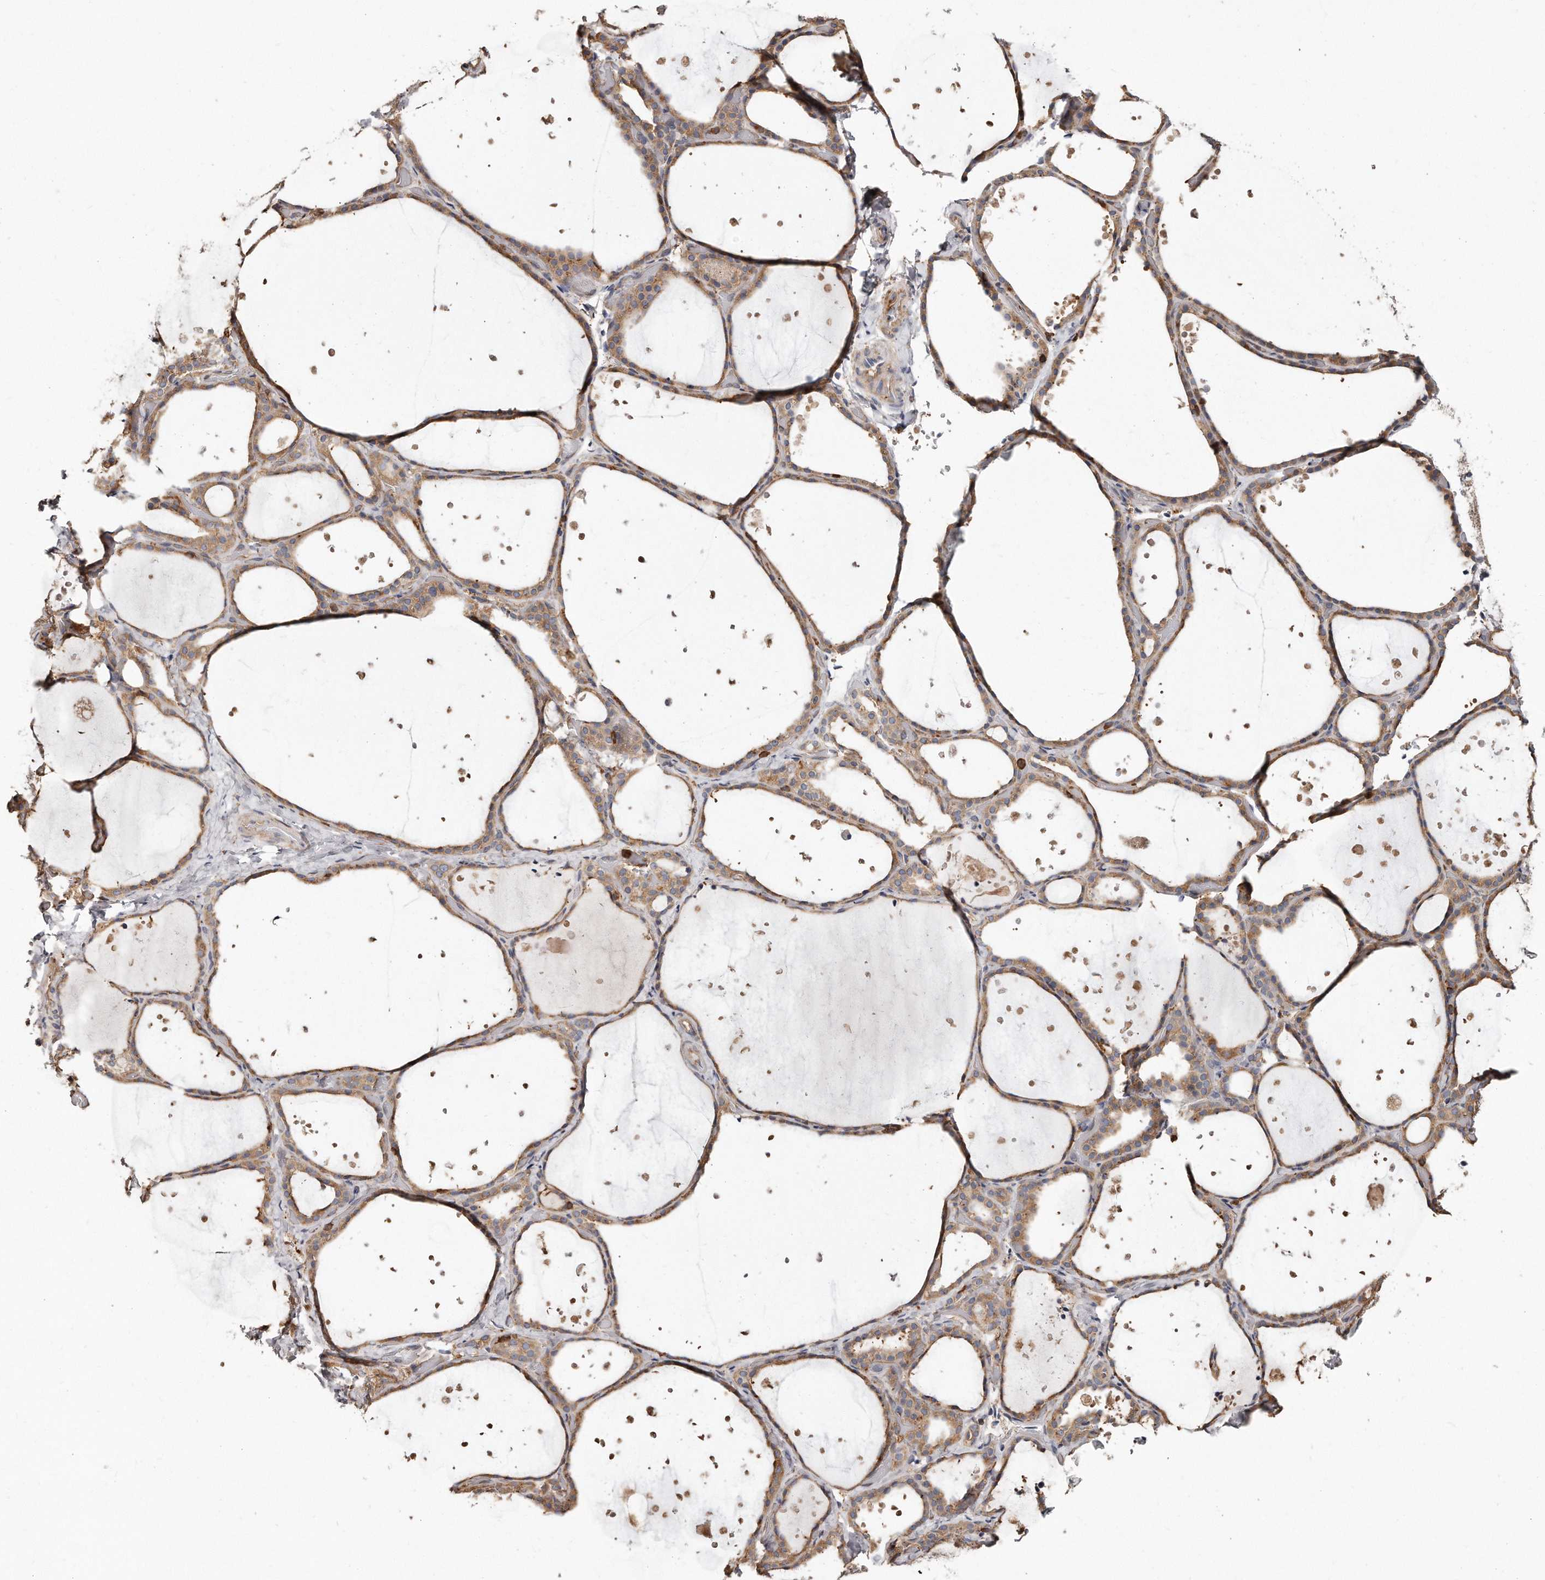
{"staining": {"intensity": "moderate", "quantity": ">75%", "location": "cytoplasmic/membranous"}, "tissue": "thyroid gland", "cell_type": "Glandular cells", "image_type": "normal", "snomed": [{"axis": "morphology", "description": "Normal tissue, NOS"}, {"axis": "topography", "description": "Thyroid gland"}], "caption": "Brown immunohistochemical staining in normal thyroid gland exhibits moderate cytoplasmic/membranous positivity in about >75% of glandular cells. (DAB (3,3'-diaminobenzidine) IHC, brown staining for protein, blue staining for nuclei).", "gene": "CAP1", "patient": {"sex": "female", "age": 44}}